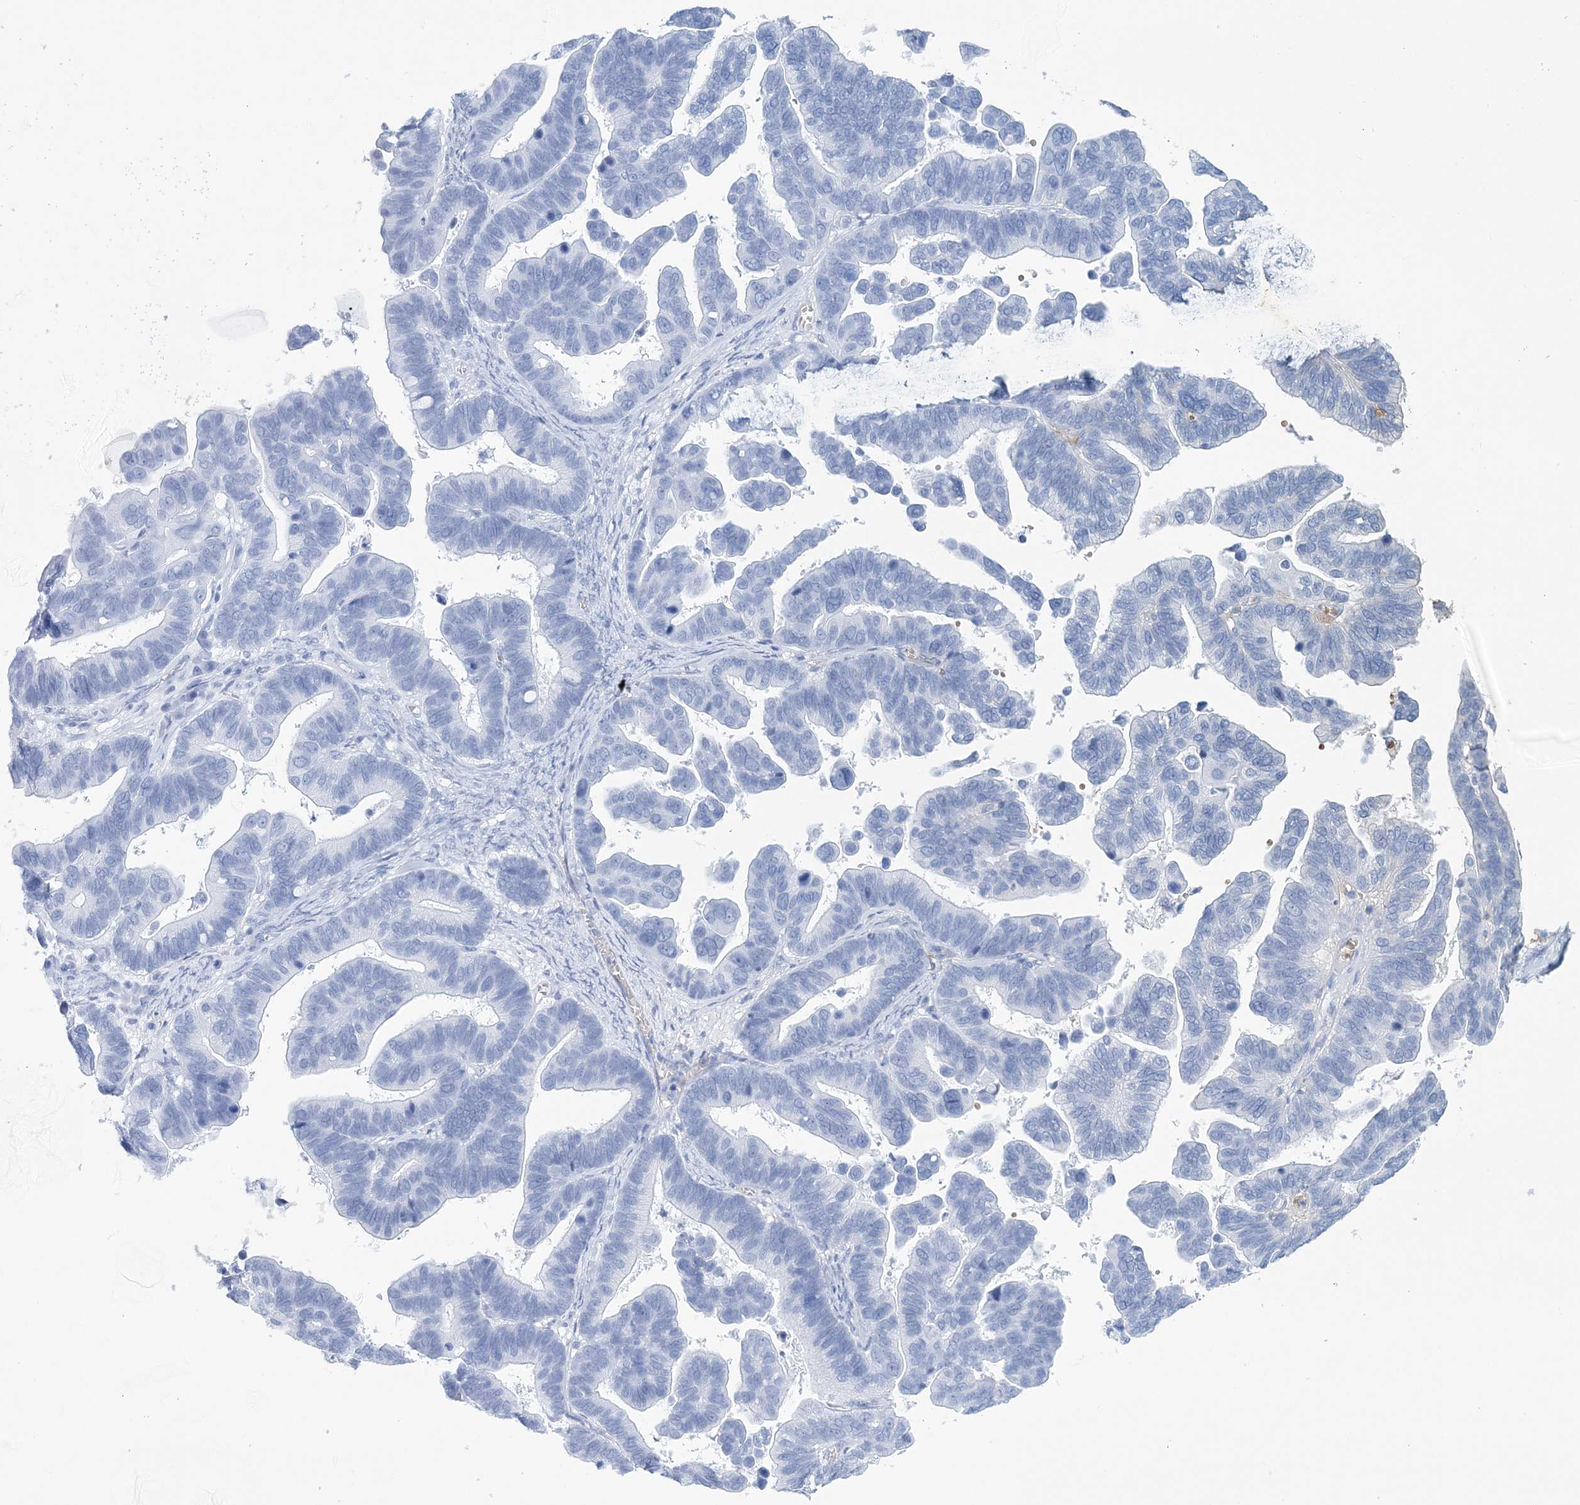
{"staining": {"intensity": "negative", "quantity": "none", "location": "none"}, "tissue": "ovarian cancer", "cell_type": "Tumor cells", "image_type": "cancer", "snomed": [{"axis": "morphology", "description": "Cystadenocarcinoma, serous, NOS"}, {"axis": "topography", "description": "Ovary"}], "caption": "Photomicrograph shows no protein staining in tumor cells of ovarian cancer (serous cystadenocarcinoma) tissue.", "gene": "HBD", "patient": {"sex": "female", "age": 56}}